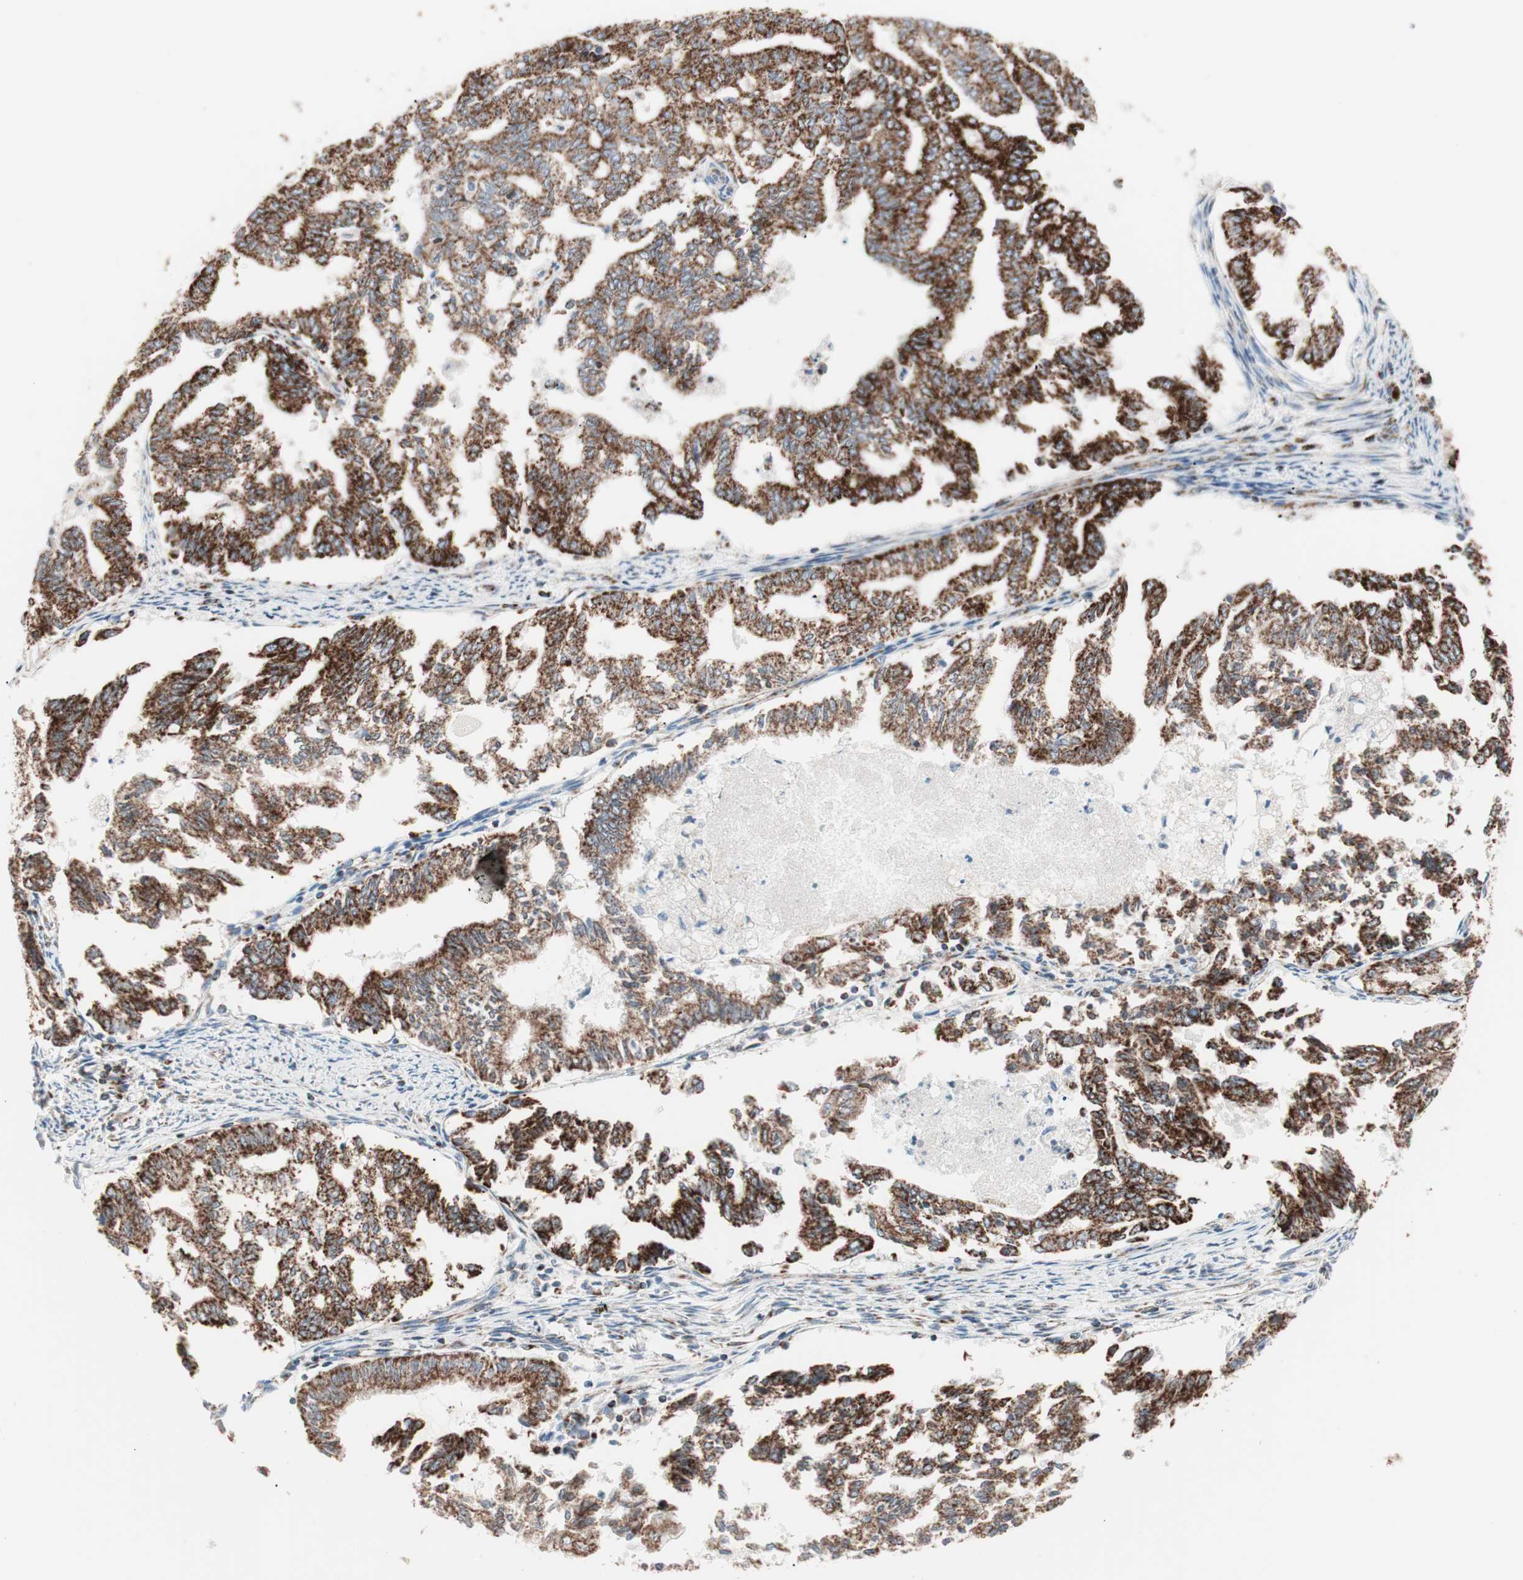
{"staining": {"intensity": "strong", "quantity": ">75%", "location": "cytoplasmic/membranous"}, "tissue": "endometrial cancer", "cell_type": "Tumor cells", "image_type": "cancer", "snomed": [{"axis": "morphology", "description": "Adenocarcinoma, NOS"}, {"axis": "topography", "description": "Endometrium"}], "caption": "IHC of endometrial cancer (adenocarcinoma) demonstrates high levels of strong cytoplasmic/membranous expression in approximately >75% of tumor cells. (brown staining indicates protein expression, while blue staining denotes nuclei).", "gene": "TOMM20", "patient": {"sex": "female", "age": 79}}